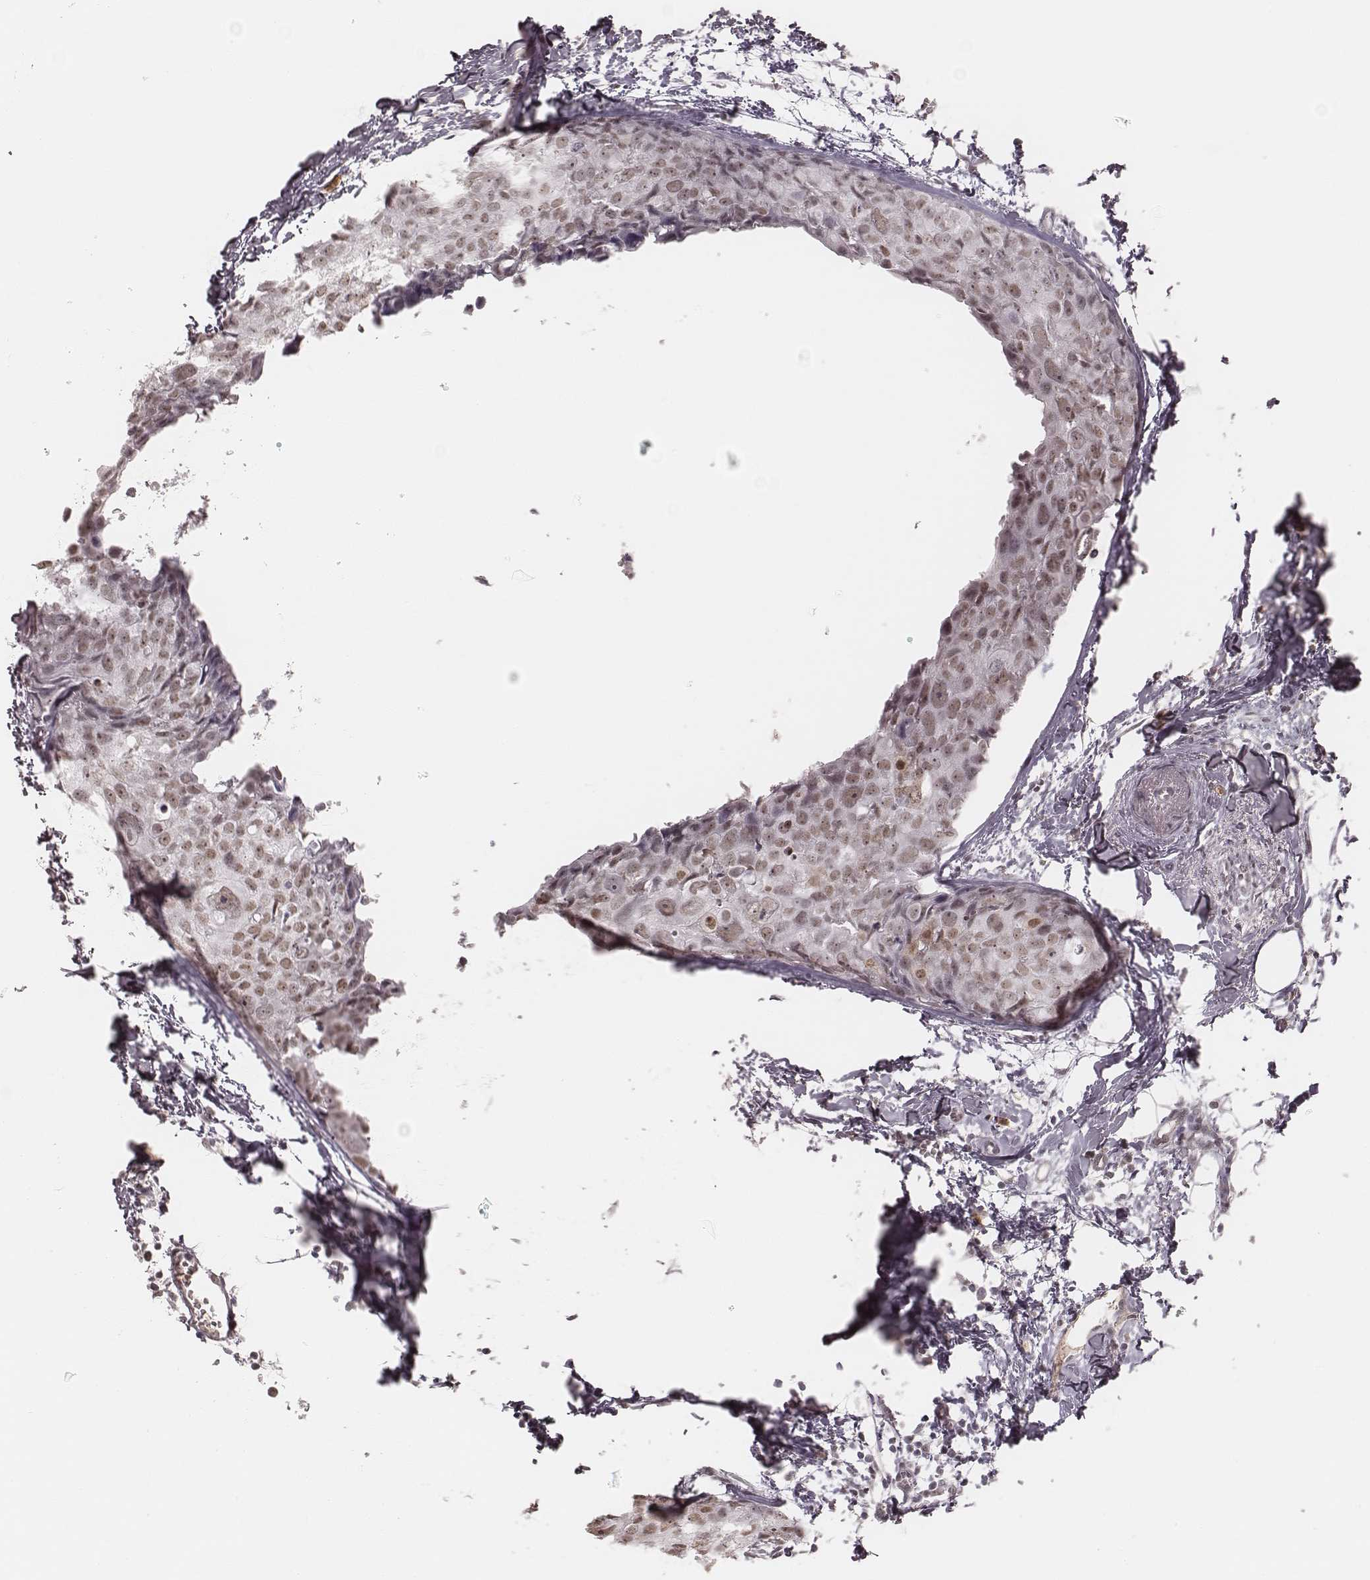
{"staining": {"intensity": "weak", "quantity": ">75%", "location": "nuclear"}, "tissue": "breast cancer", "cell_type": "Tumor cells", "image_type": "cancer", "snomed": [{"axis": "morphology", "description": "Duct carcinoma"}, {"axis": "topography", "description": "Breast"}], "caption": "This histopathology image exhibits IHC staining of human breast intraductal carcinoma, with low weak nuclear positivity in approximately >75% of tumor cells.", "gene": "KITLG", "patient": {"sex": "female", "age": 38}}